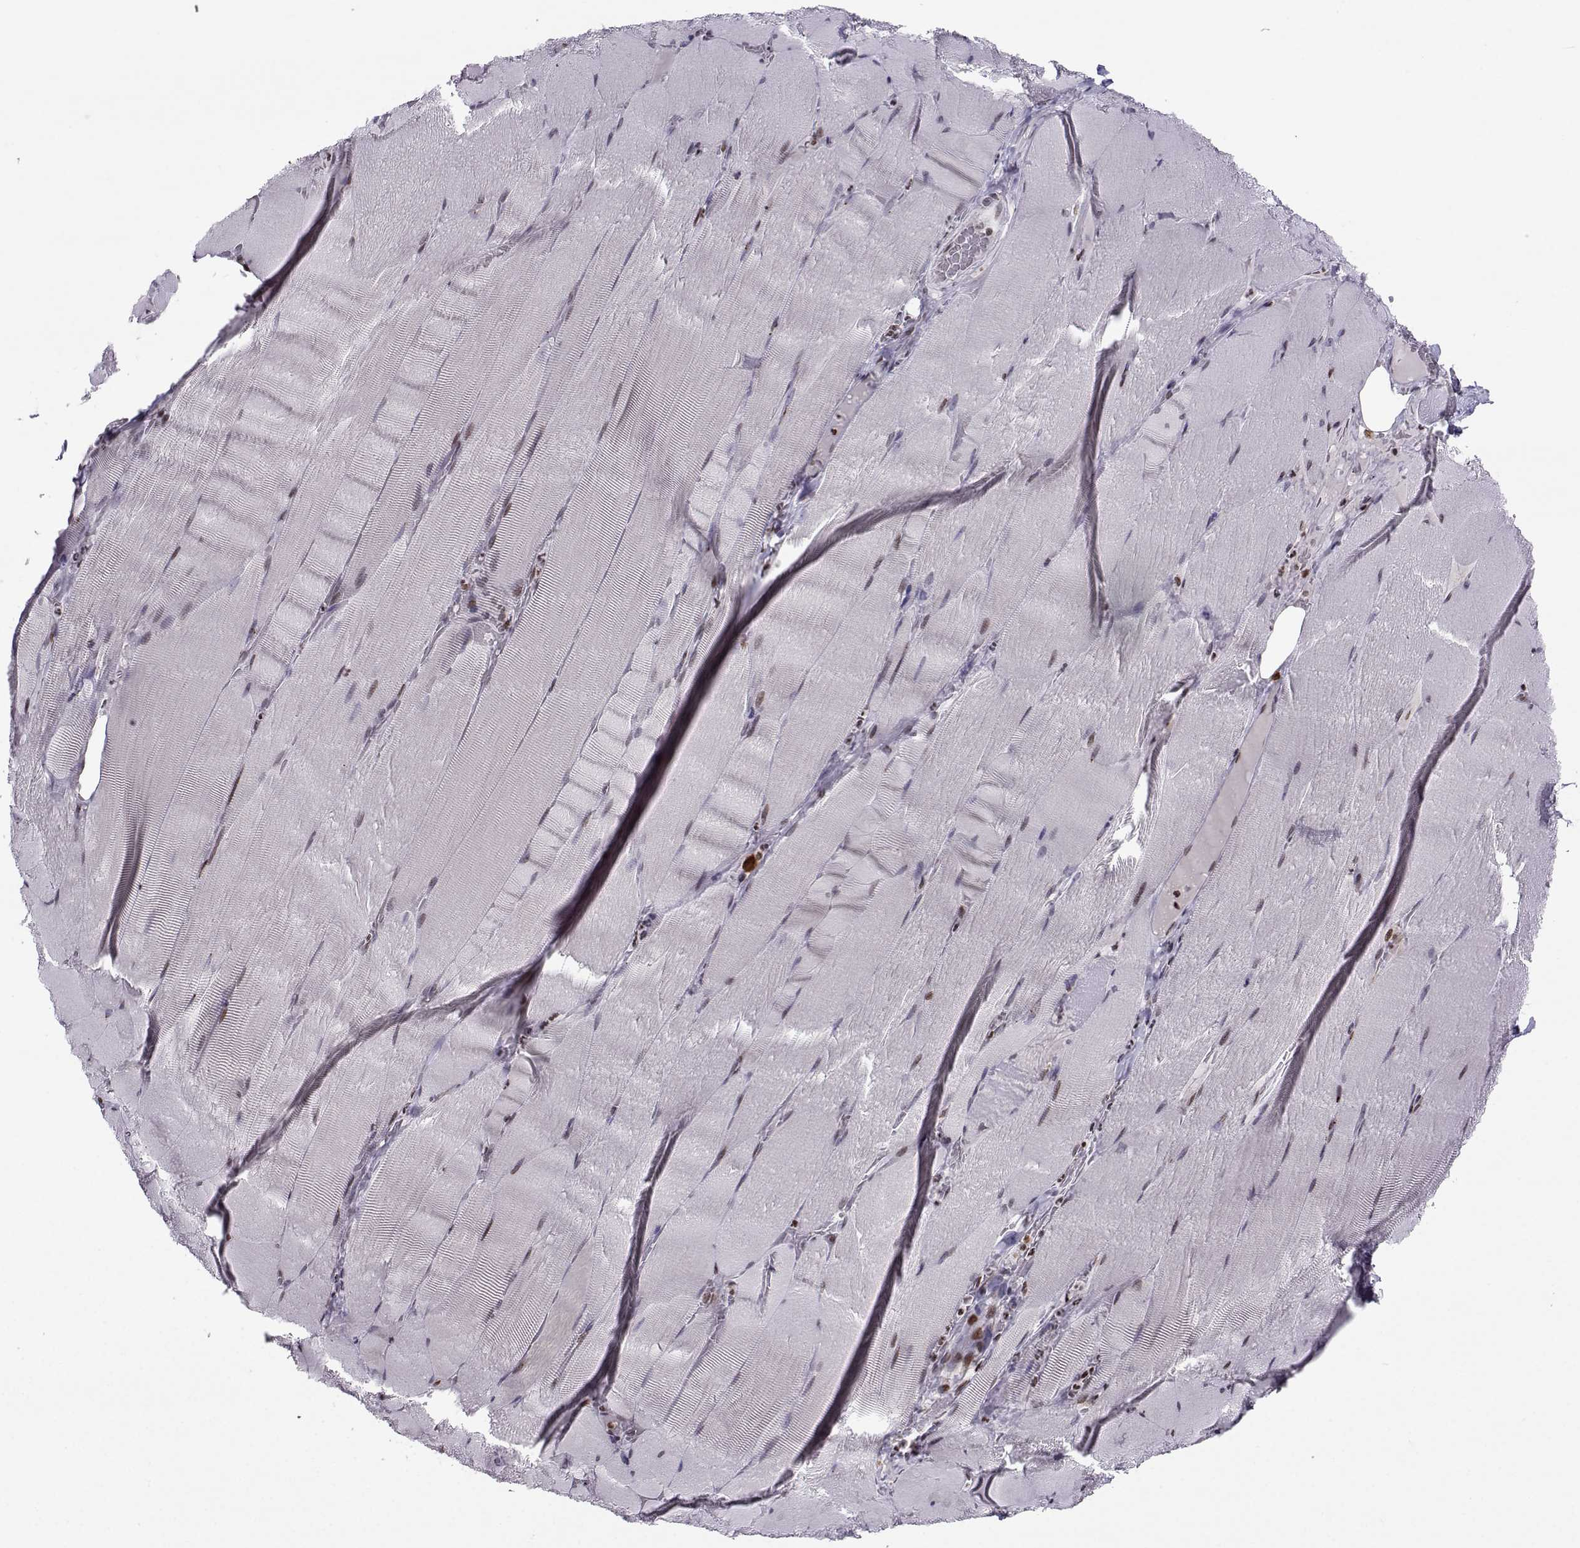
{"staining": {"intensity": "negative", "quantity": "none", "location": "none"}, "tissue": "skeletal muscle", "cell_type": "Myocytes", "image_type": "normal", "snomed": [{"axis": "morphology", "description": "Normal tissue, NOS"}, {"axis": "topography", "description": "Skeletal muscle"}], "caption": "Skeletal muscle was stained to show a protein in brown. There is no significant staining in myocytes. (IHC, brightfield microscopy, high magnification).", "gene": "ZNF19", "patient": {"sex": "male", "age": 56}}